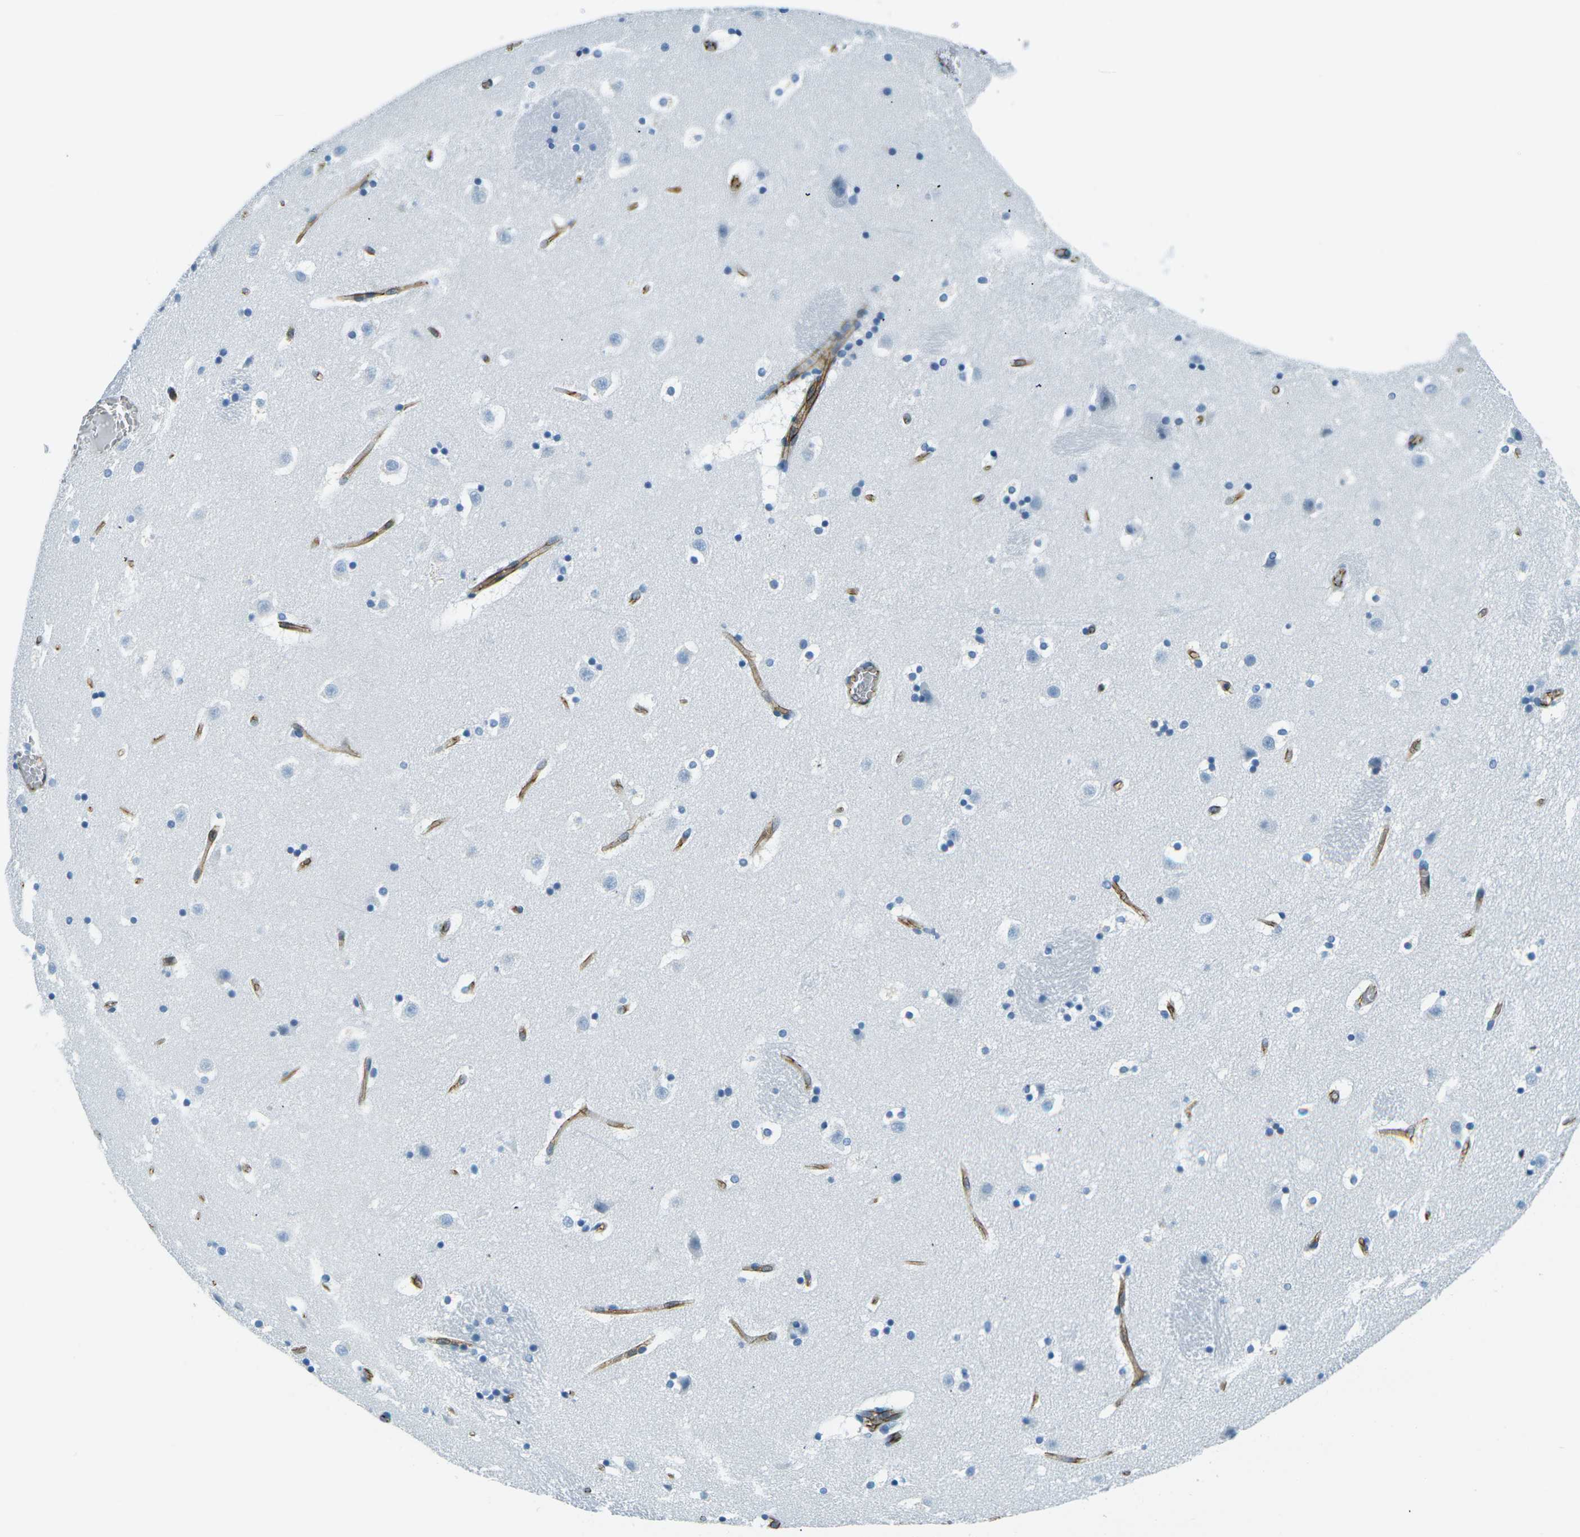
{"staining": {"intensity": "negative", "quantity": "none", "location": "none"}, "tissue": "caudate", "cell_type": "Glial cells", "image_type": "normal", "snomed": [{"axis": "morphology", "description": "Normal tissue, NOS"}, {"axis": "topography", "description": "Lateral ventricle wall"}], "caption": "Immunohistochemistry (IHC) image of unremarkable caudate: human caudate stained with DAB exhibits no significant protein expression in glial cells.", "gene": "OCLN", "patient": {"sex": "male", "age": 45}}